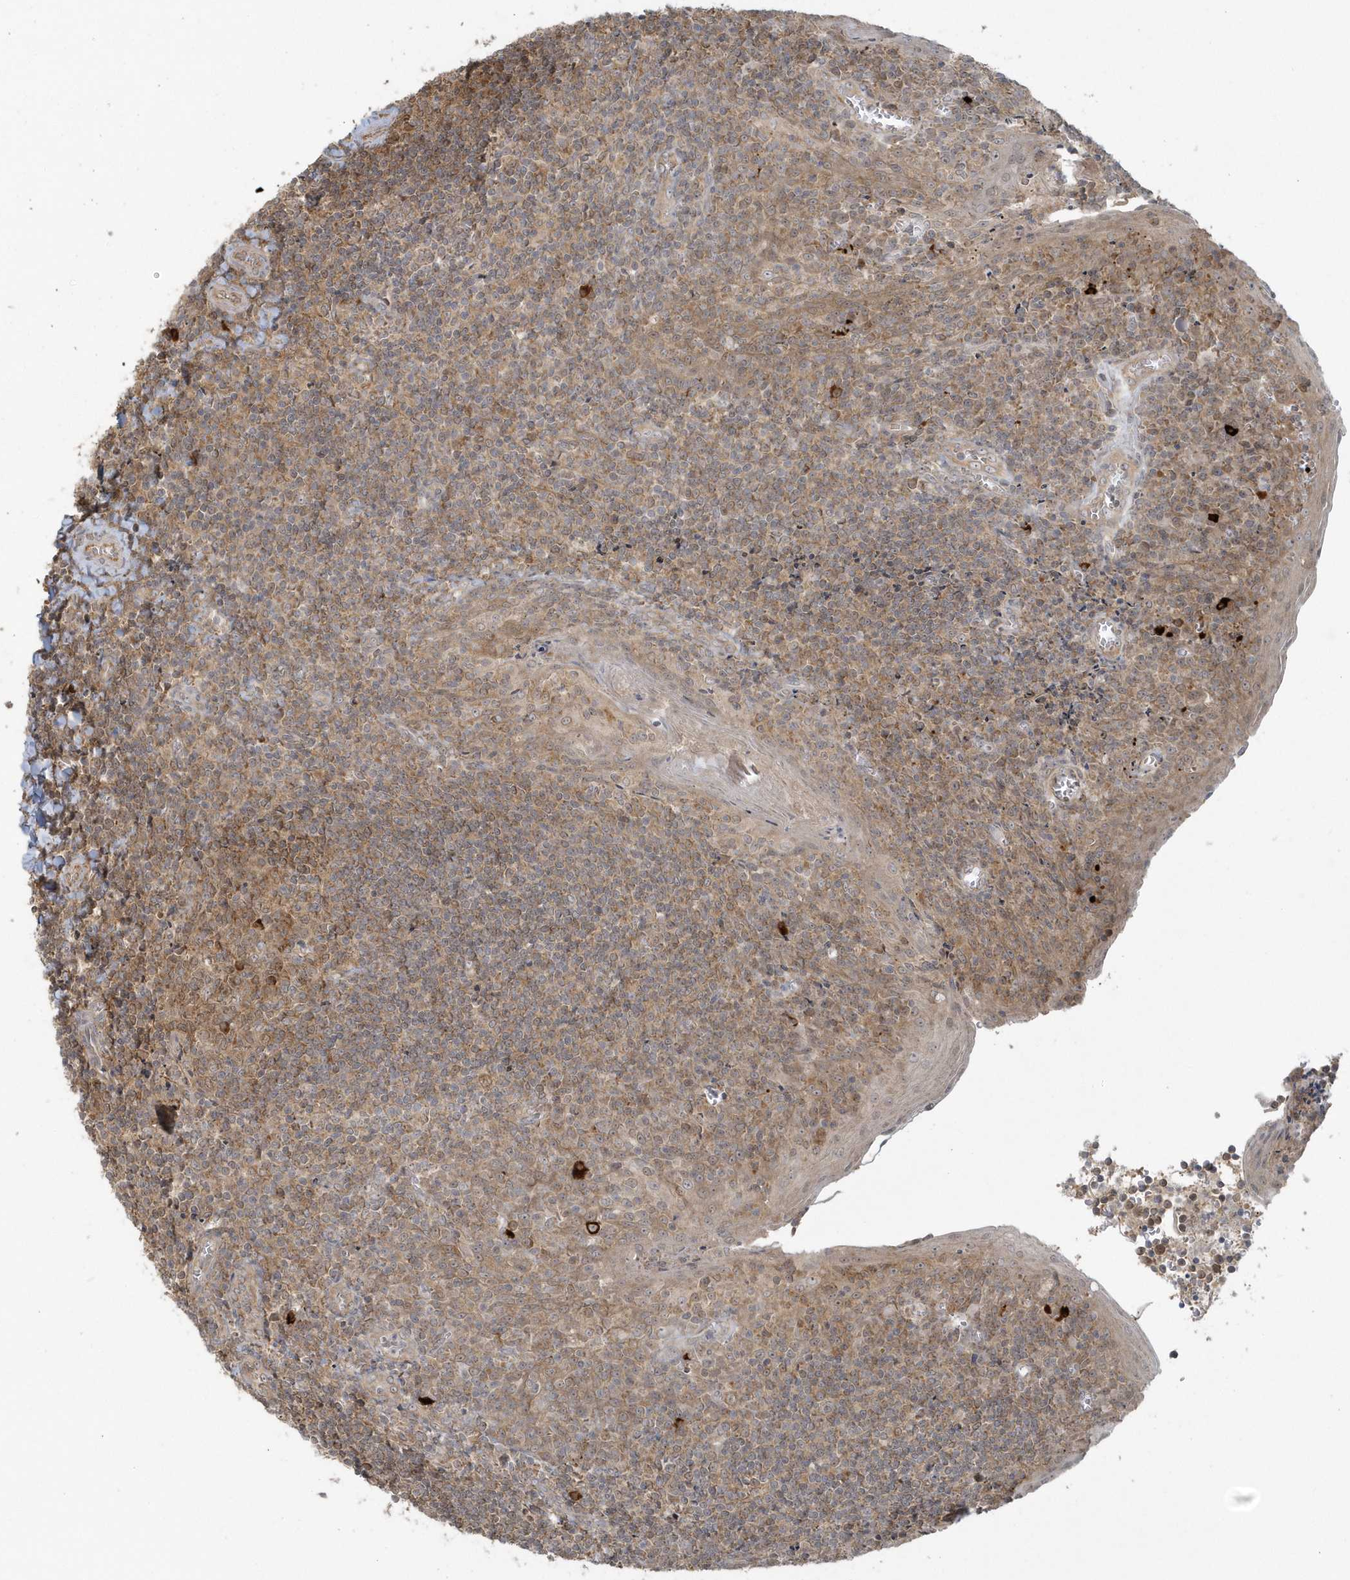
{"staining": {"intensity": "moderate", "quantity": ">75%", "location": "cytoplasmic/membranous"}, "tissue": "tonsil", "cell_type": "Germinal center cells", "image_type": "normal", "snomed": [{"axis": "morphology", "description": "Normal tissue, NOS"}, {"axis": "topography", "description": "Tonsil"}], "caption": "Protein analysis of benign tonsil exhibits moderate cytoplasmic/membranous staining in about >75% of germinal center cells.", "gene": "THG1L", "patient": {"sex": "male", "age": 27}}